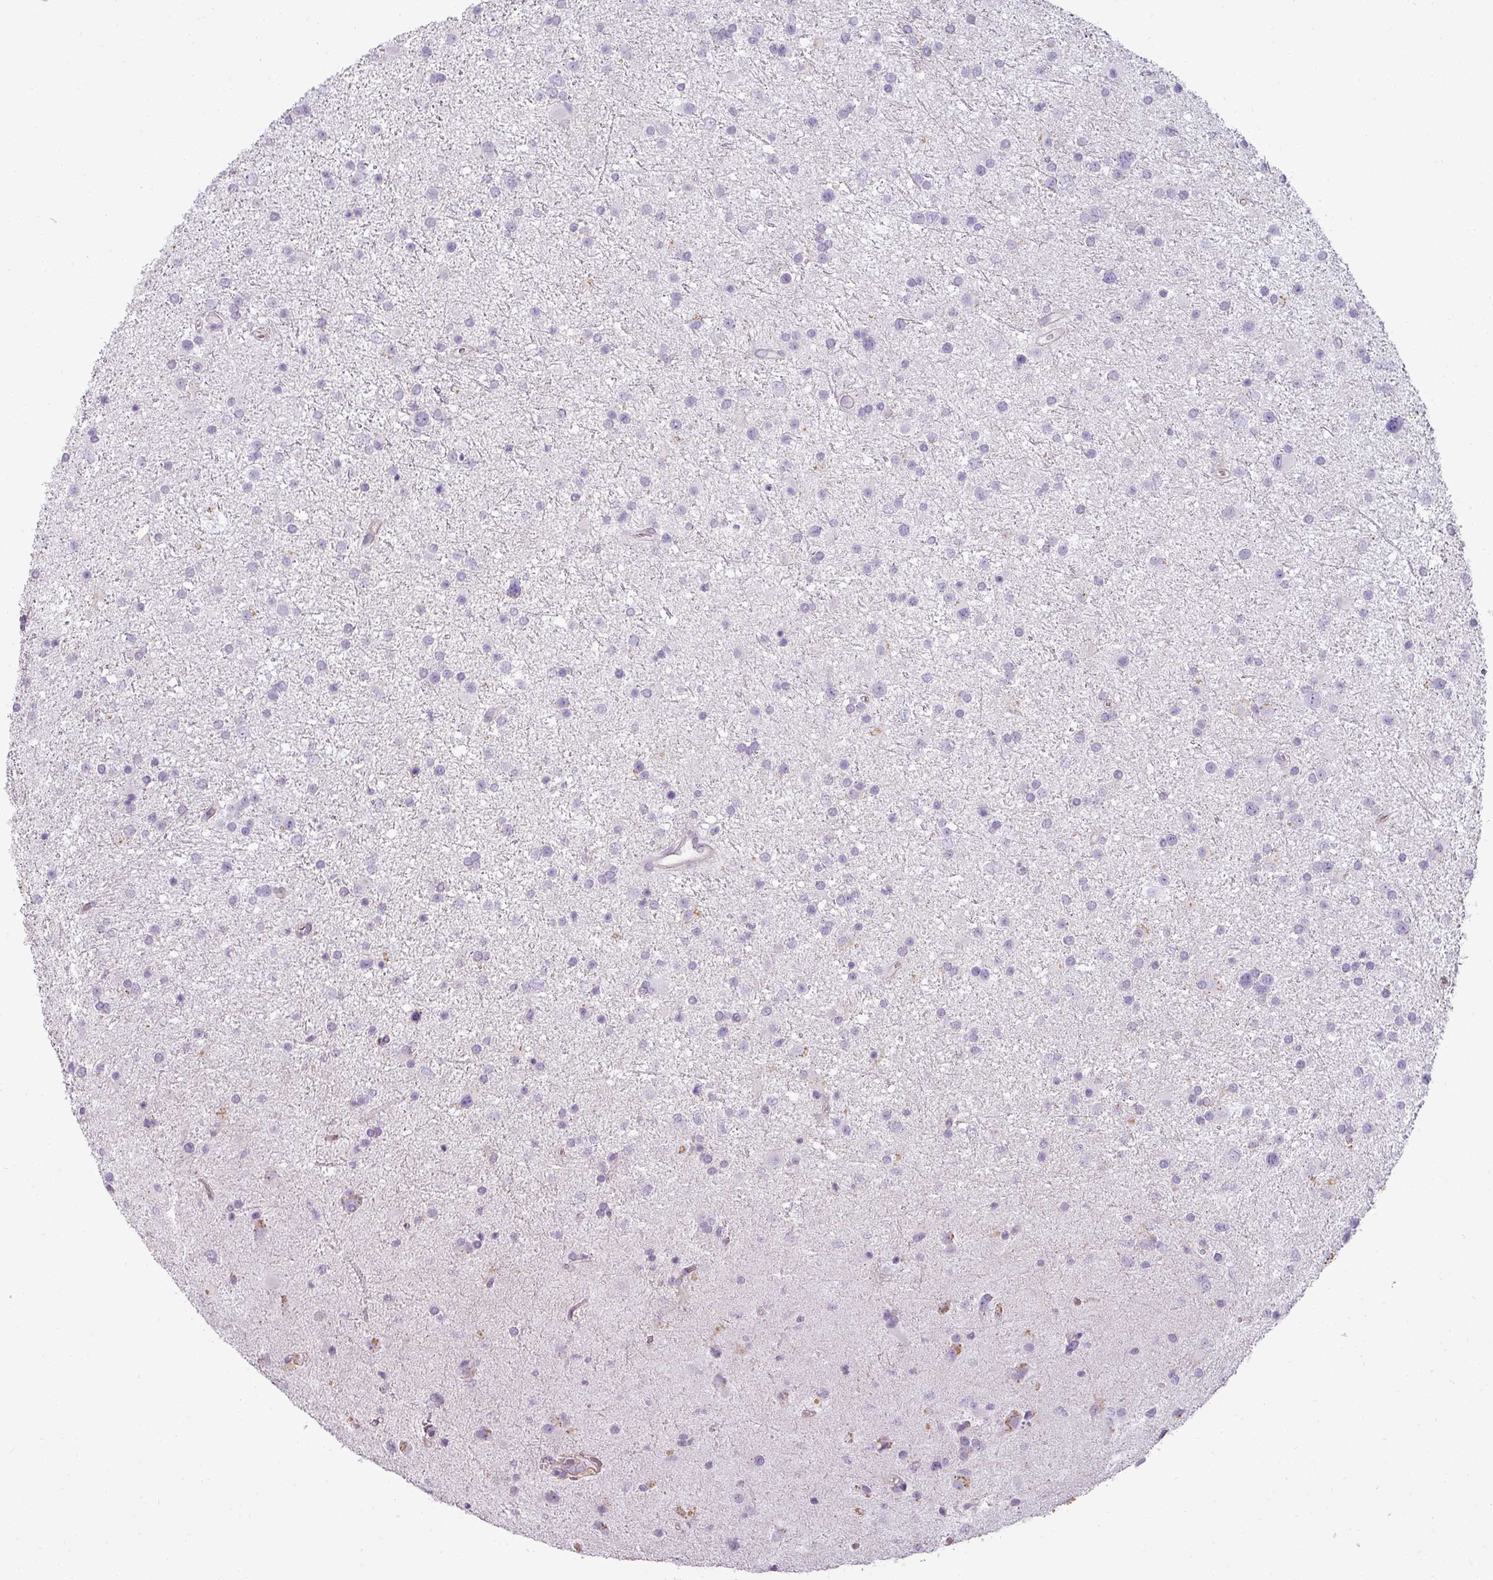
{"staining": {"intensity": "negative", "quantity": "none", "location": "none"}, "tissue": "glioma", "cell_type": "Tumor cells", "image_type": "cancer", "snomed": [{"axis": "morphology", "description": "Glioma, malignant, Low grade"}, {"axis": "topography", "description": "Brain"}], "caption": "A high-resolution image shows IHC staining of glioma, which exhibits no significant staining in tumor cells.", "gene": "ASB1", "patient": {"sex": "female", "age": 32}}